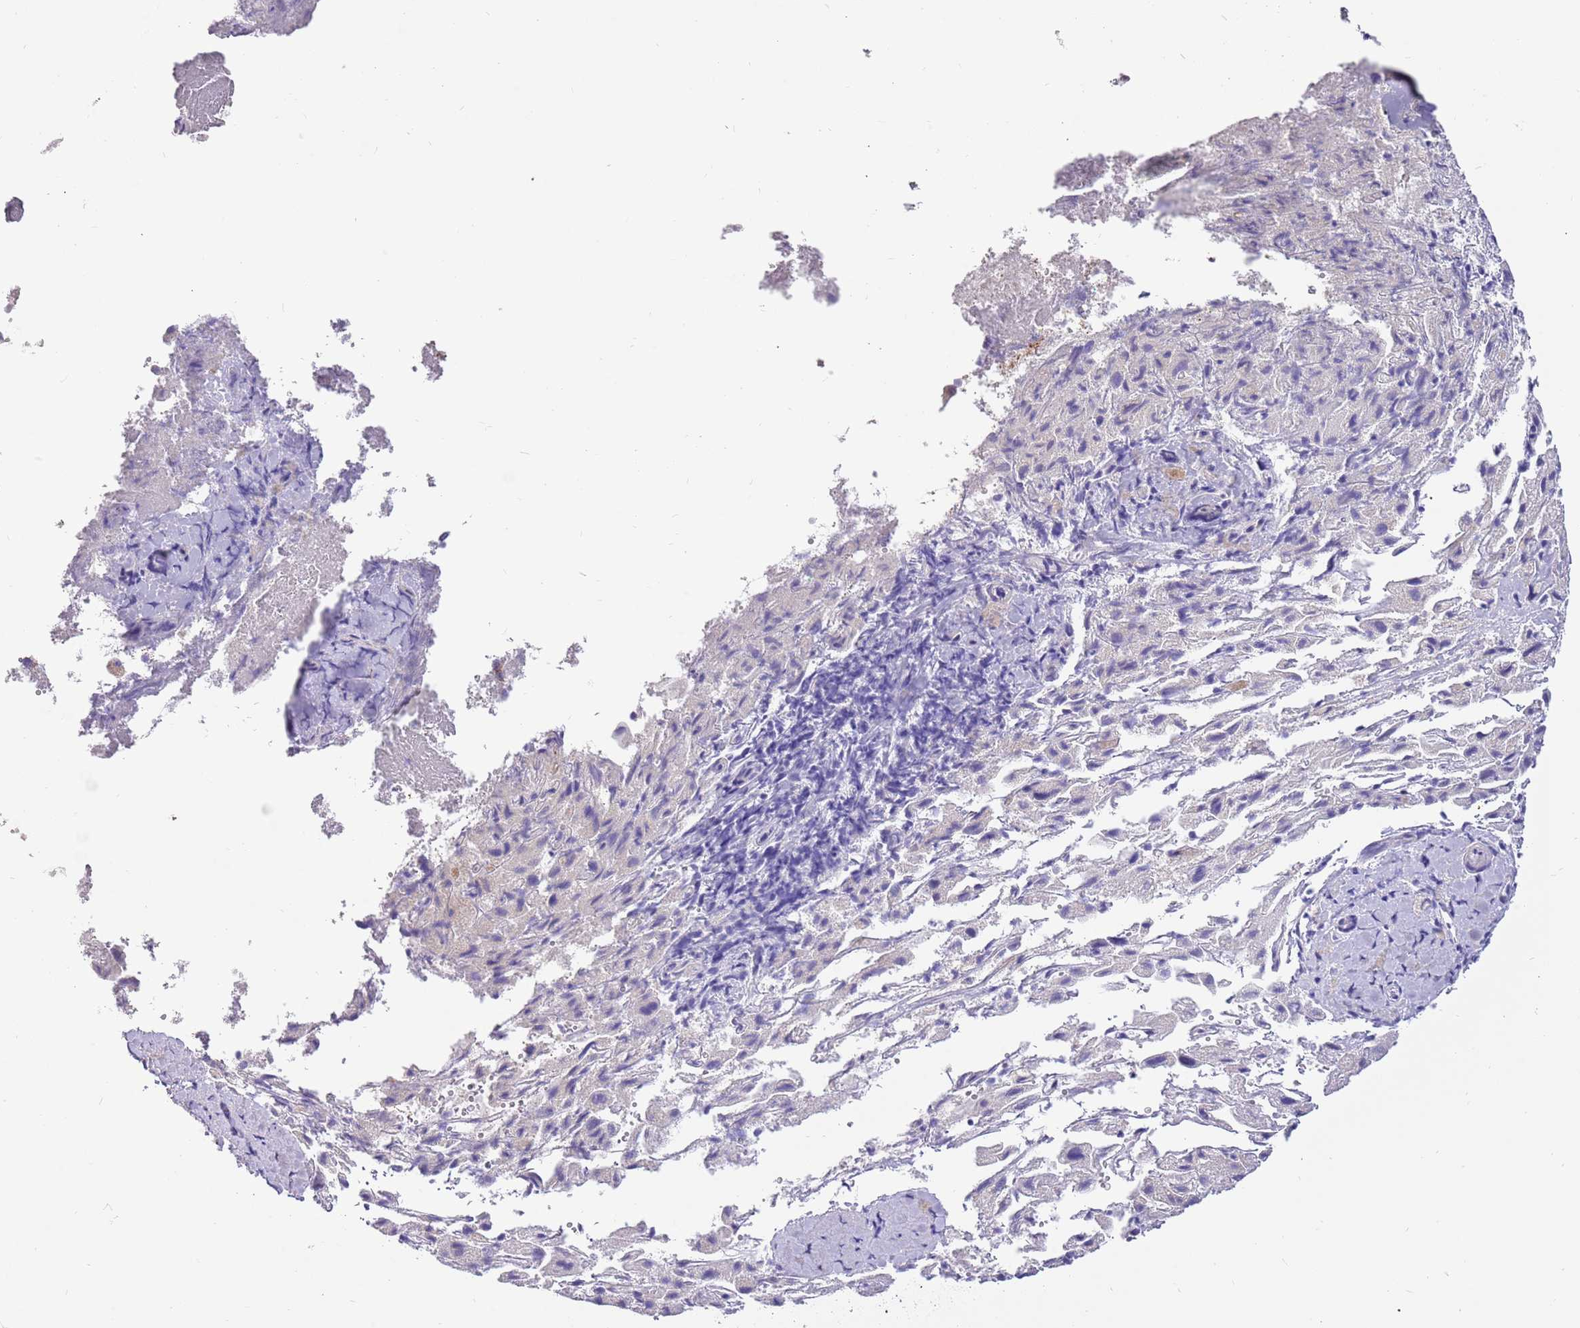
{"staining": {"intensity": "negative", "quantity": "none", "location": "none"}, "tissue": "liver cancer", "cell_type": "Tumor cells", "image_type": "cancer", "snomed": [{"axis": "morphology", "description": "Carcinoma, Hepatocellular, NOS"}, {"axis": "topography", "description": "Liver"}], "caption": "The immunohistochemistry (IHC) micrograph has no significant expression in tumor cells of hepatocellular carcinoma (liver) tissue.", "gene": "SERINC3", "patient": {"sex": "female", "age": 58}}